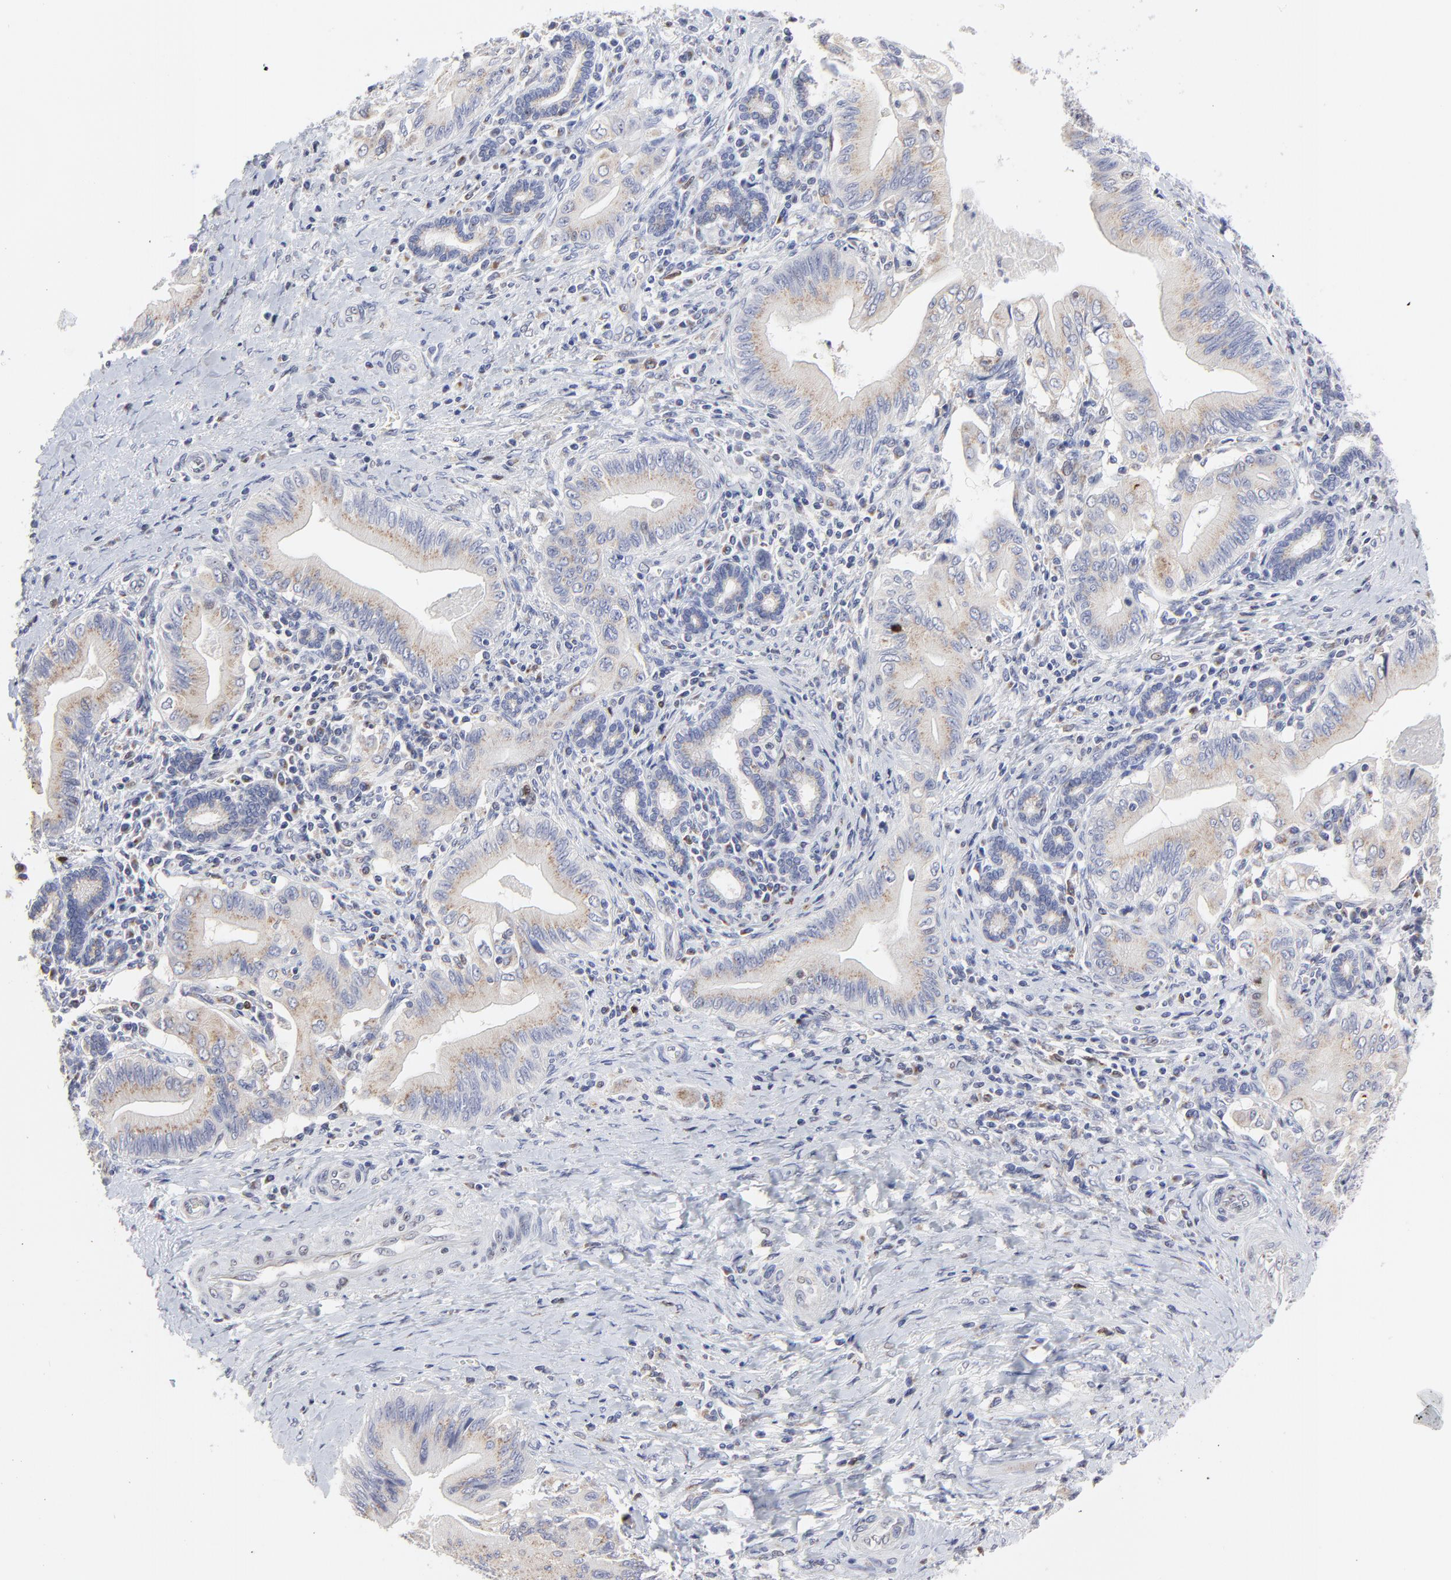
{"staining": {"intensity": "weak", "quantity": "<25%", "location": "cytoplasmic/membranous,nuclear"}, "tissue": "liver cancer", "cell_type": "Tumor cells", "image_type": "cancer", "snomed": [{"axis": "morphology", "description": "Cholangiocarcinoma"}, {"axis": "topography", "description": "Liver"}], "caption": "Tumor cells show no significant protein positivity in cholangiocarcinoma (liver).", "gene": "NCAPH", "patient": {"sex": "male", "age": 58}}